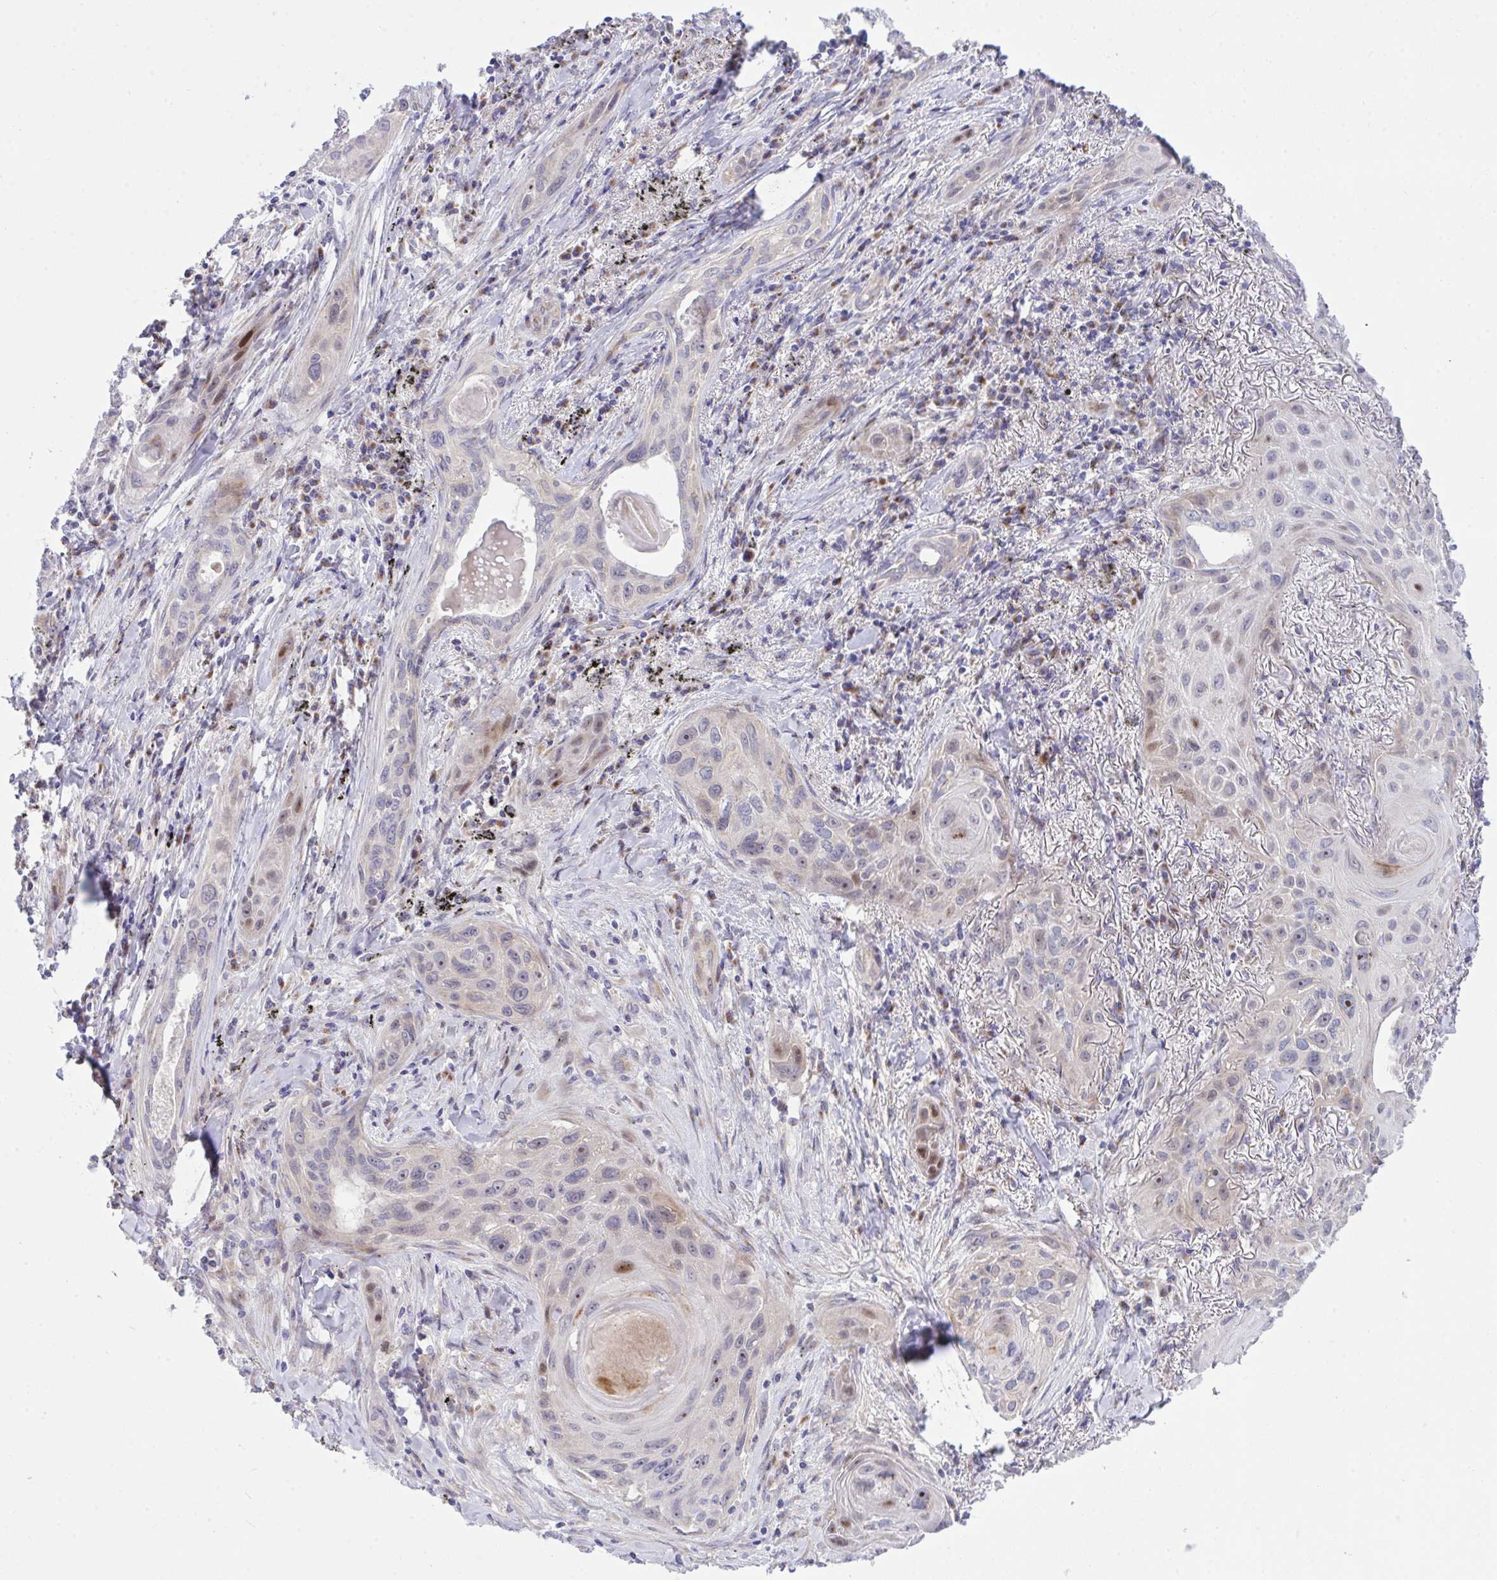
{"staining": {"intensity": "moderate", "quantity": "<25%", "location": "nuclear"}, "tissue": "lung cancer", "cell_type": "Tumor cells", "image_type": "cancer", "snomed": [{"axis": "morphology", "description": "Squamous cell carcinoma, NOS"}, {"axis": "topography", "description": "Lung"}], "caption": "Immunohistochemical staining of lung cancer shows low levels of moderate nuclear protein staining in about <25% of tumor cells.", "gene": "ZNF554", "patient": {"sex": "male", "age": 79}}